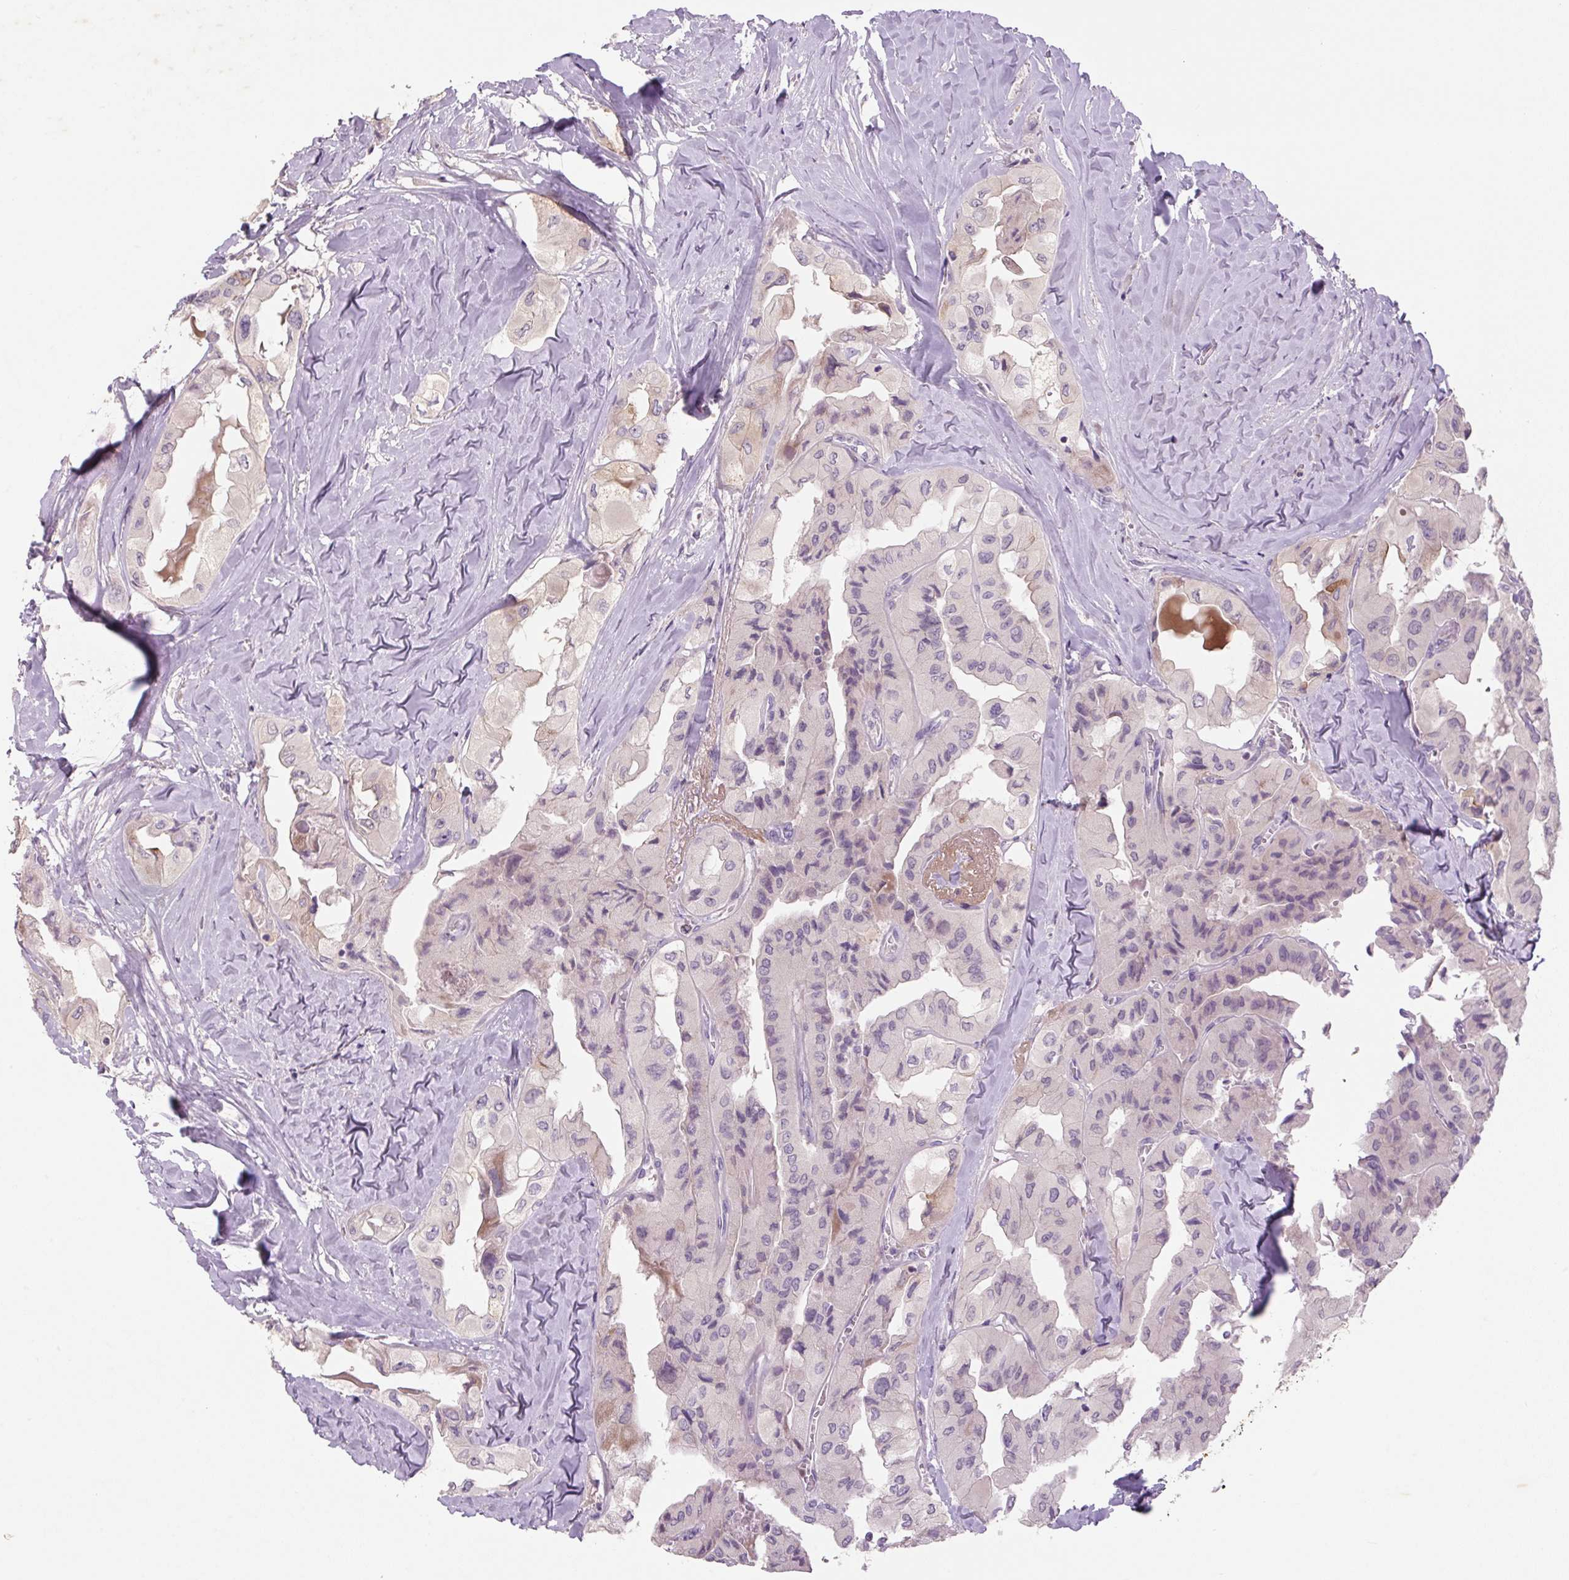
{"staining": {"intensity": "moderate", "quantity": "<25%", "location": "cytoplasmic/membranous"}, "tissue": "thyroid cancer", "cell_type": "Tumor cells", "image_type": "cancer", "snomed": [{"axis": "morphology", "description": "Normal tissue, NOS"}, {"axis": "morphology", "description": "Papillary adenocarcinoma, NOS"}, {"axis": "topography", "description": "Thyroid gland"}], "caption": "About <25% of tumor cells in human papillary adenocarcinoma (thyroid) demonstrate moderate cytoplasmic/membranous protein positivity as visualized by brown immunohistochemical staining.", "gene": "TMEM100", "patient": {"sex": "female", "age": 59}}